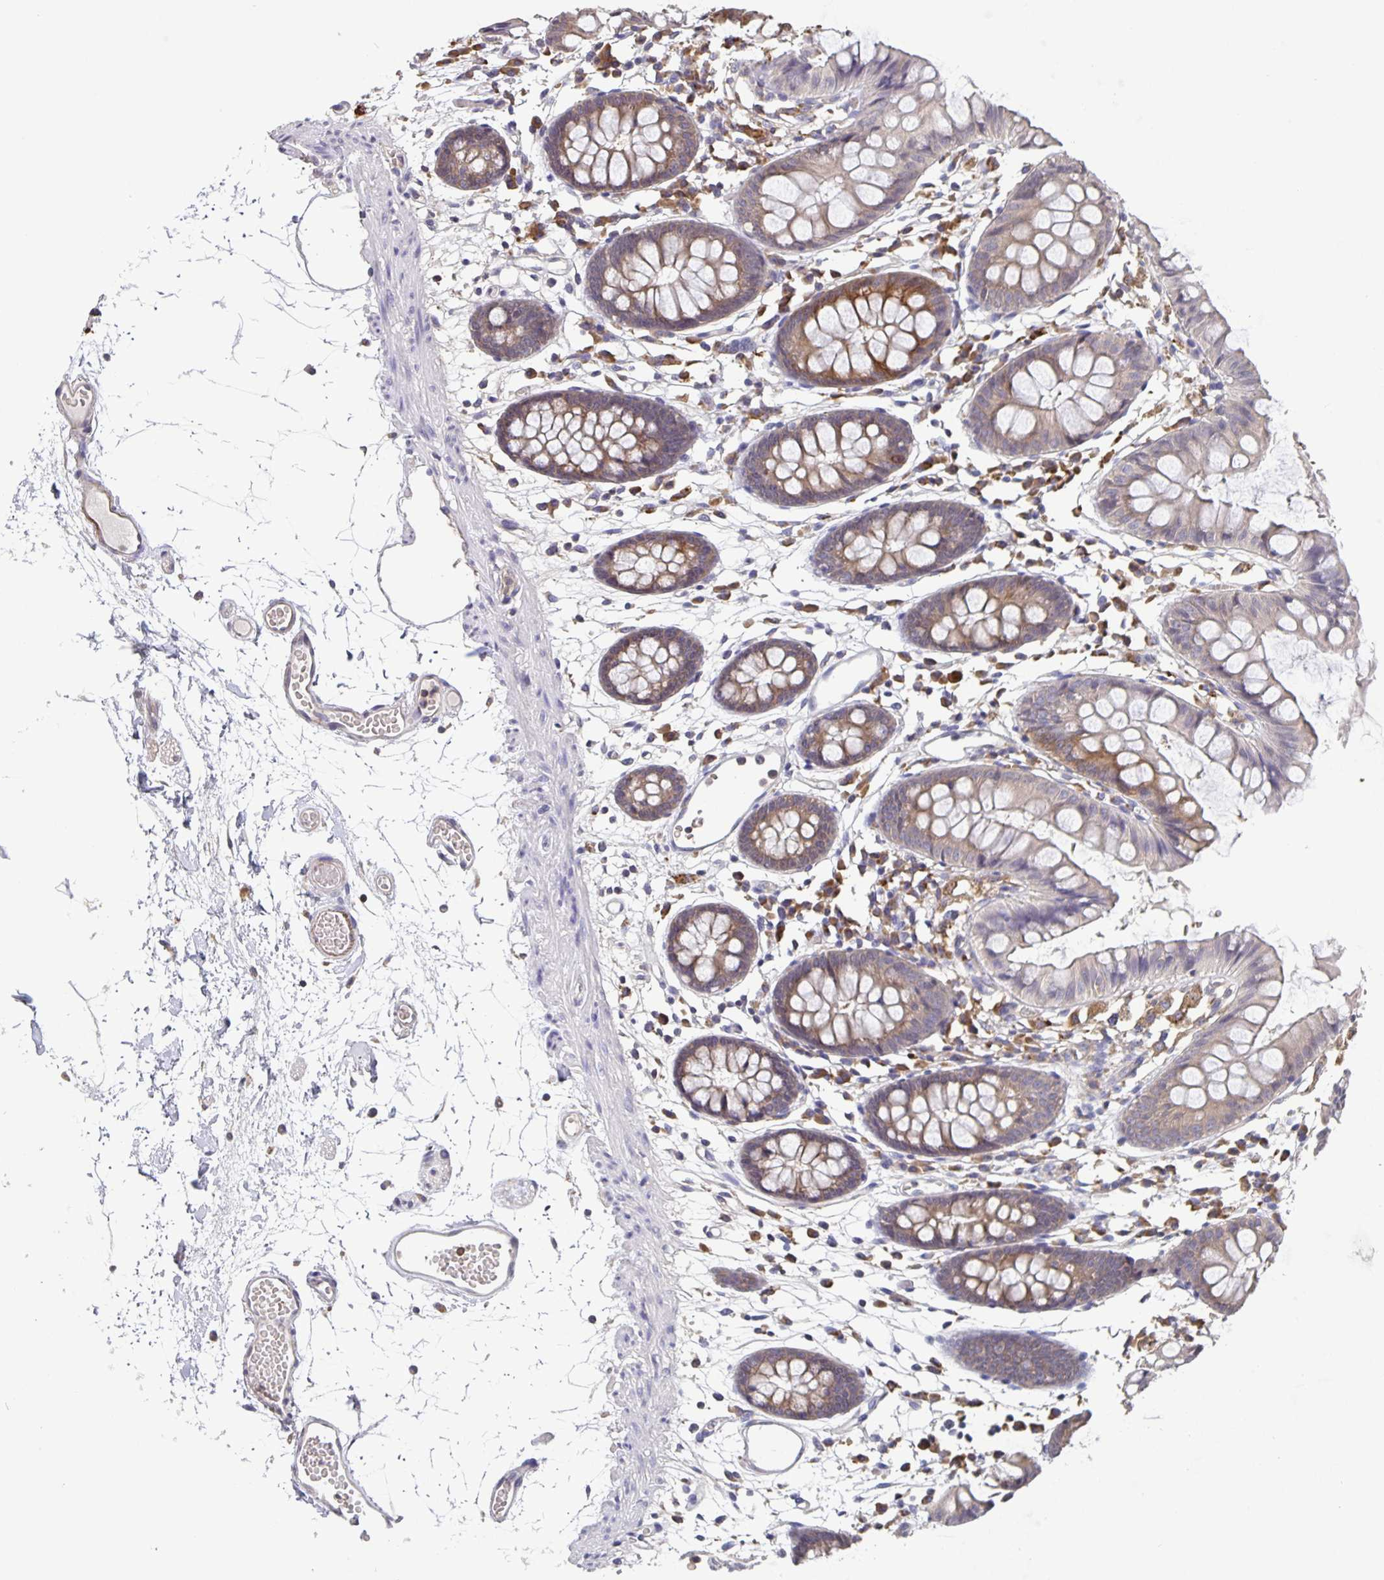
{"staining": {"intensity": "weak", "quantity": "25%-75%", "location": "cytoplasmic/membranous"}, "tissue": "colon", "cell_type": "Endothelial cells", "image_type": "normal", "snomed": [{"axis": "morphology", "description": "Normal tissue, NOS"}, {"axis": "topography", "description": "Colon"}], "caption": "Immunohistochemistry photomicrograph of benign colon: colon stained using IHC displays low levels of weak protein expression localized specifically in the cytoplasmic/membranous of endothelial cells, appearing as a cytoplasmic/membranous brown color.", "gene": "FEM1C", "patient": {"sex": "female", "age": 84}}